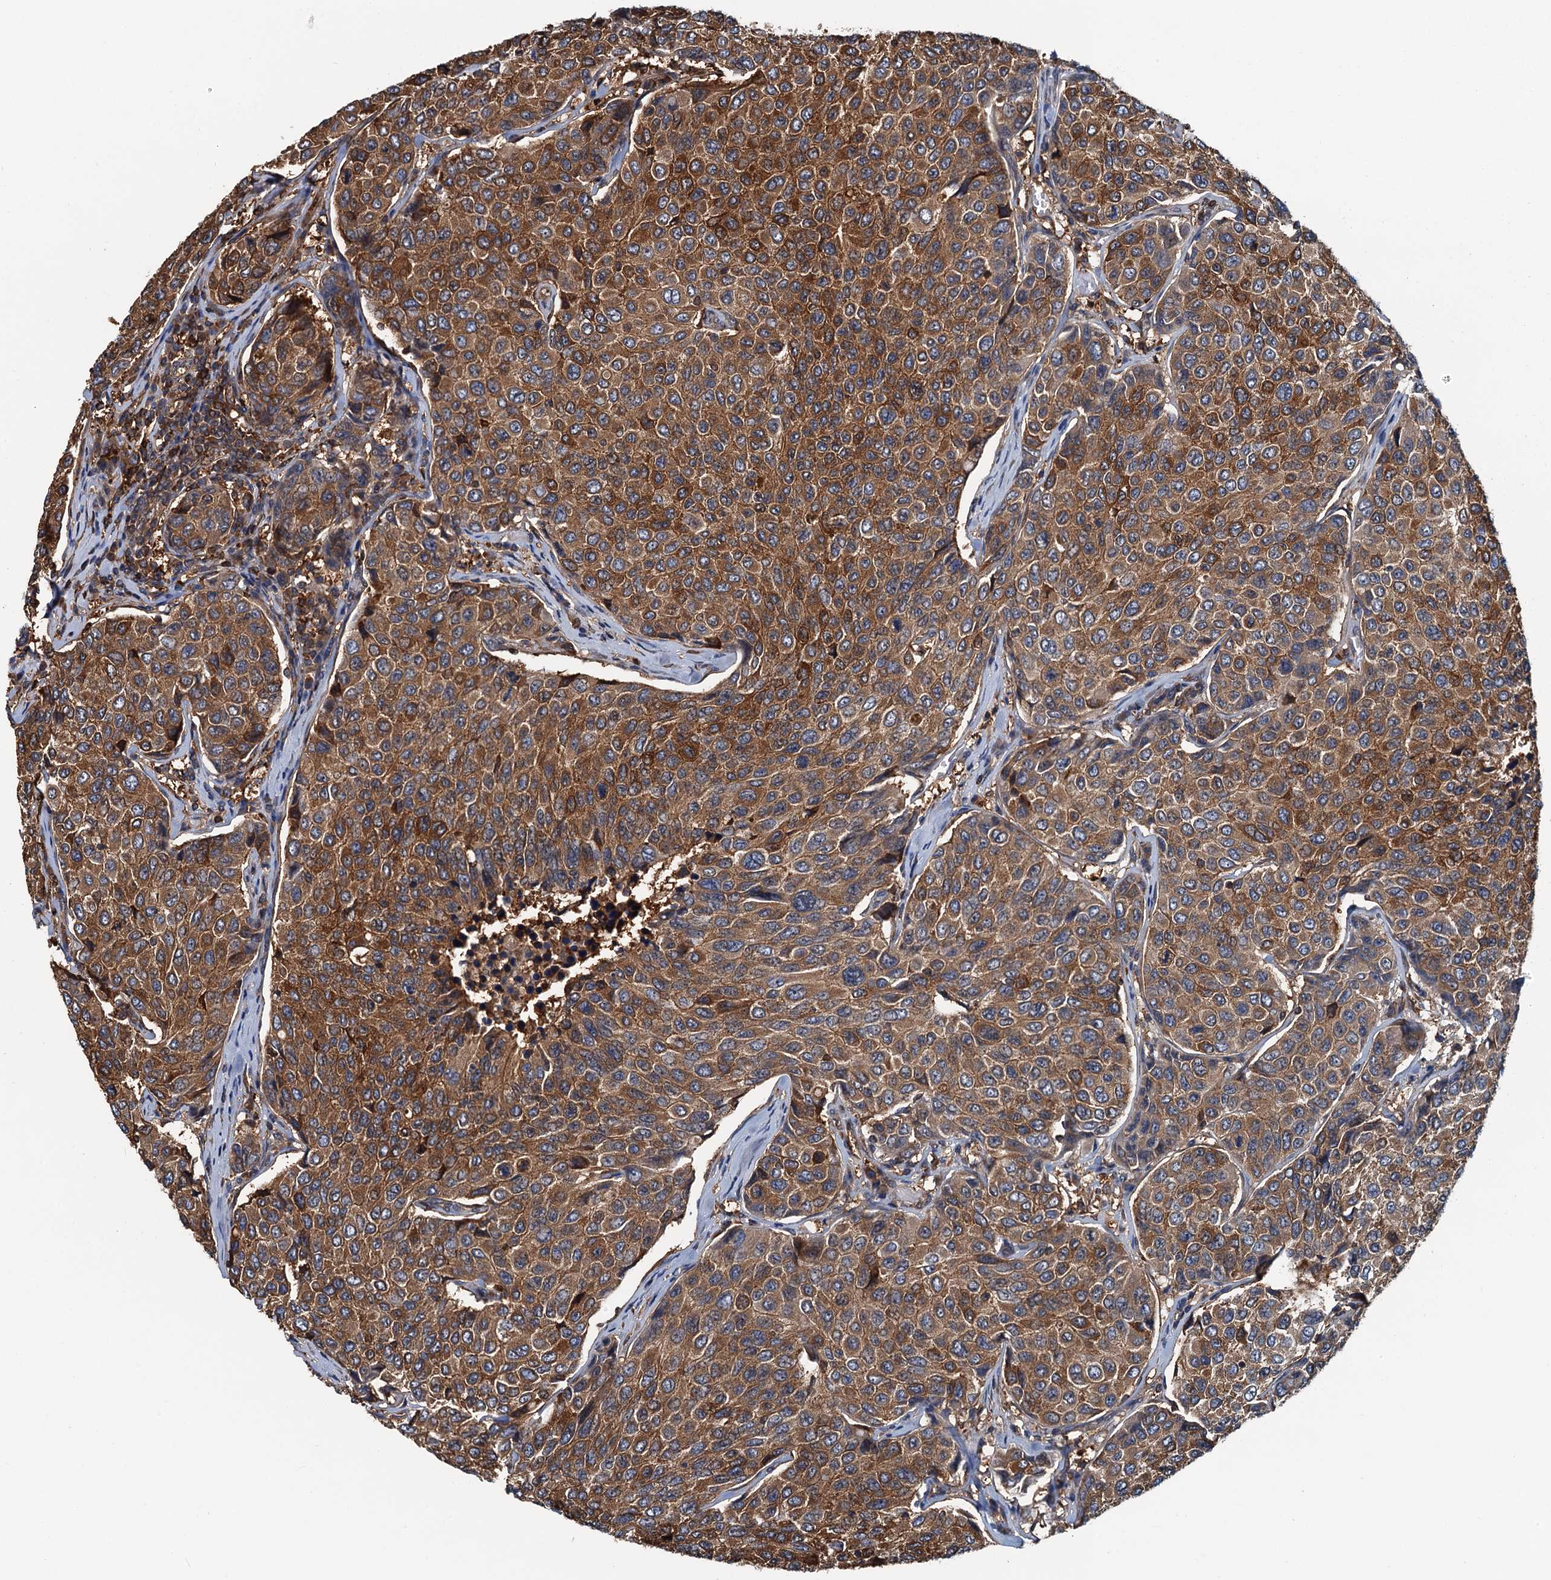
{"staining": {"intensity": "strong", "quantity": ">75%", "location": "cytoplasmic/membranous"}, "tissue": "breast cancer", "cell_type": "Tumor cells", "image_type": "cancer", "snomed": [{"axis": "morphology", "description": "Duct carcinoma"}, {"axis": "topography", "description": "Breast"}], "caption": "This histopathology image demonstrates immunohistochemistry (IHC) staining of human breast cancer (invasive ductal carcinoma), with high strong cytoplasmic/membranous staining in about >75% of tumor cells.", "gene": "USP6NL", "patient": {"sex": "female", "age": 55}}